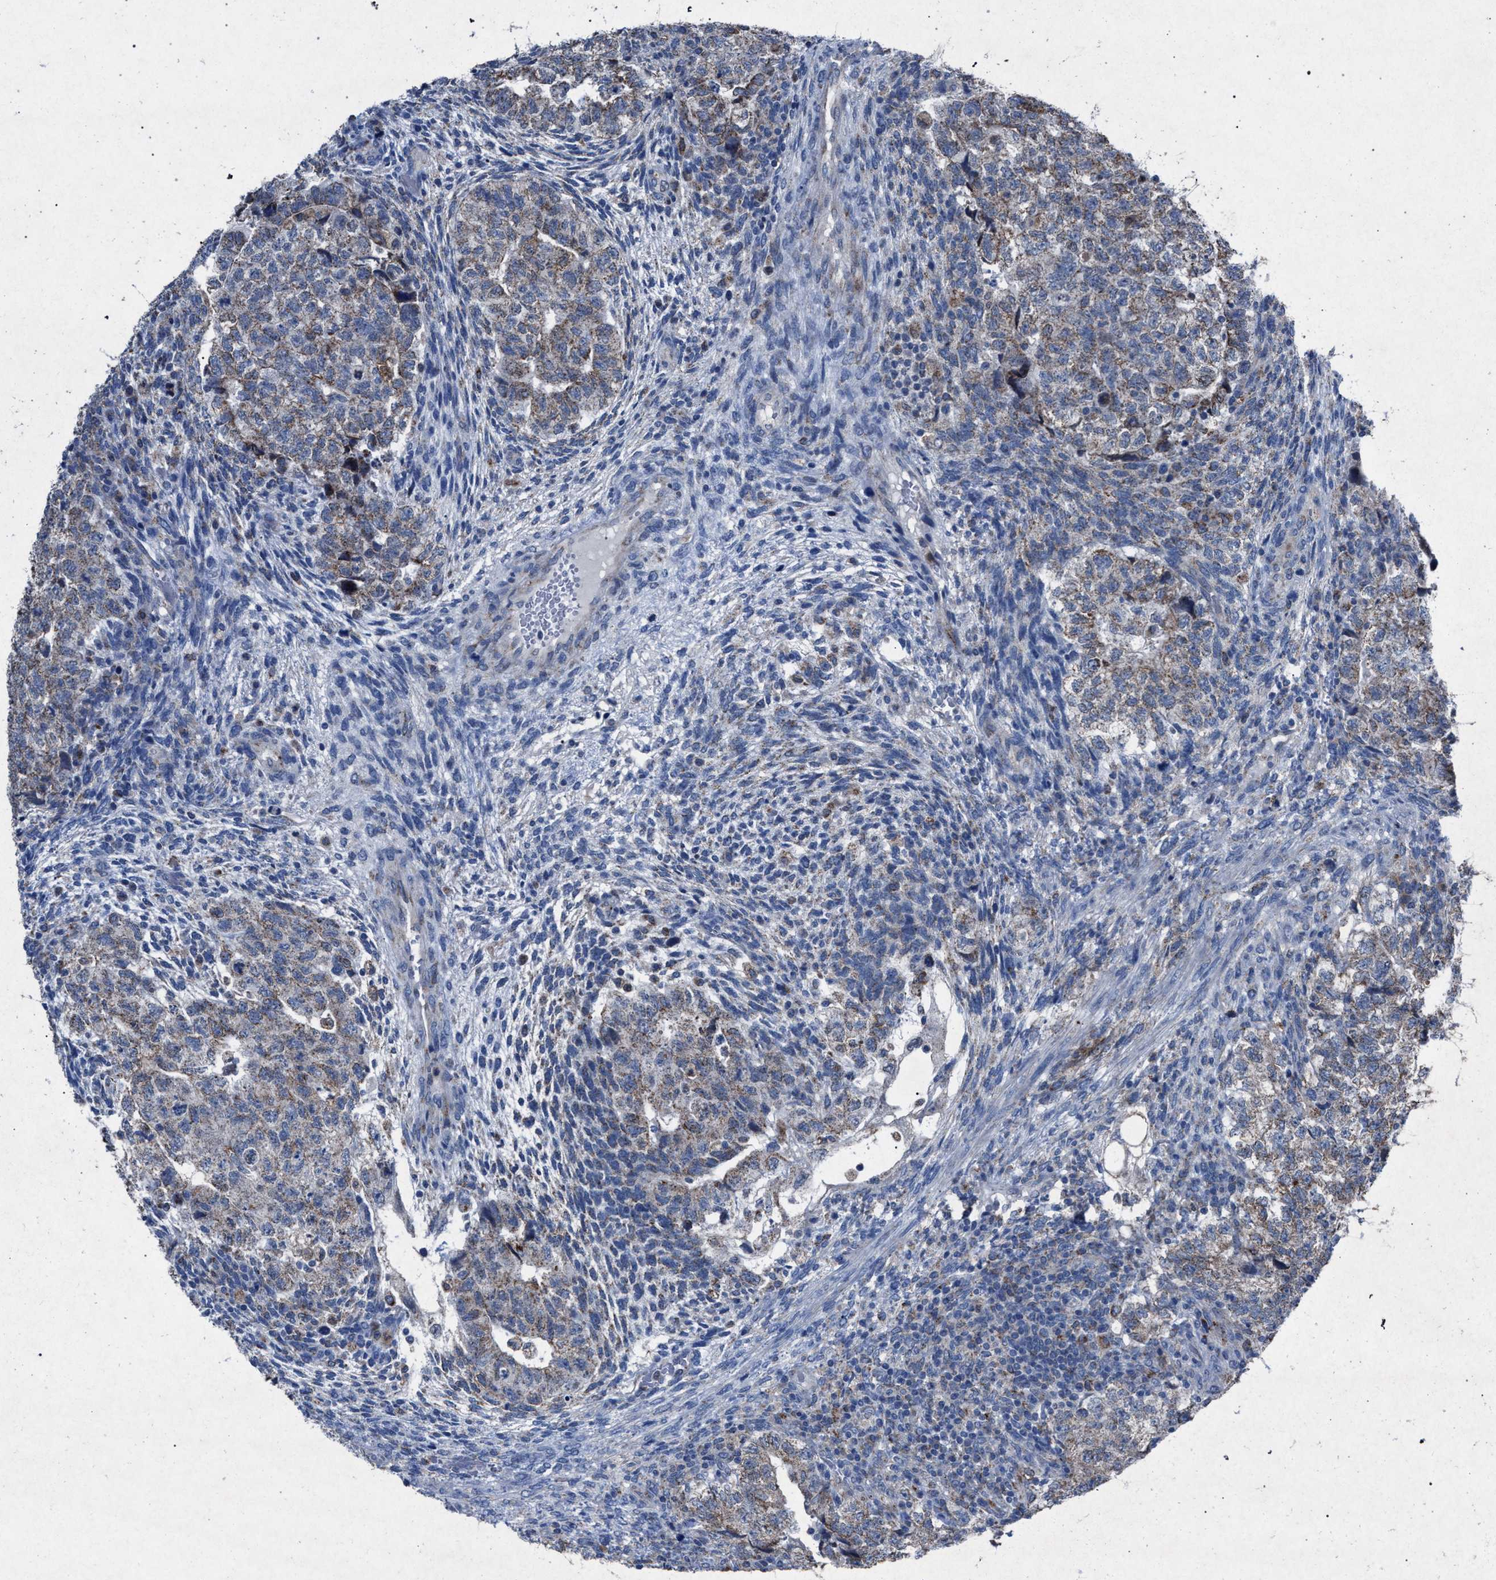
{"staining": {"intensity": "weak", "quantity": ">75%", "location": "cytoplasmic/membranous"}, "tissue": "testis cancer", "cell_type": "Tumor cells", "image_type": "cancer", "snomed": [{"axis": "morphology", "description": "Carcinoma, Embryonal, NOS"}, {"axis": "topography", "description": "Testis"}], "caption": "Weak cytoplasmic/membranous expression is present in about >75% of tumor cells in embryonal carcinoma (testis).", "gene": "HSD17B4", "patient": {"sex": "male", "age": 36}}